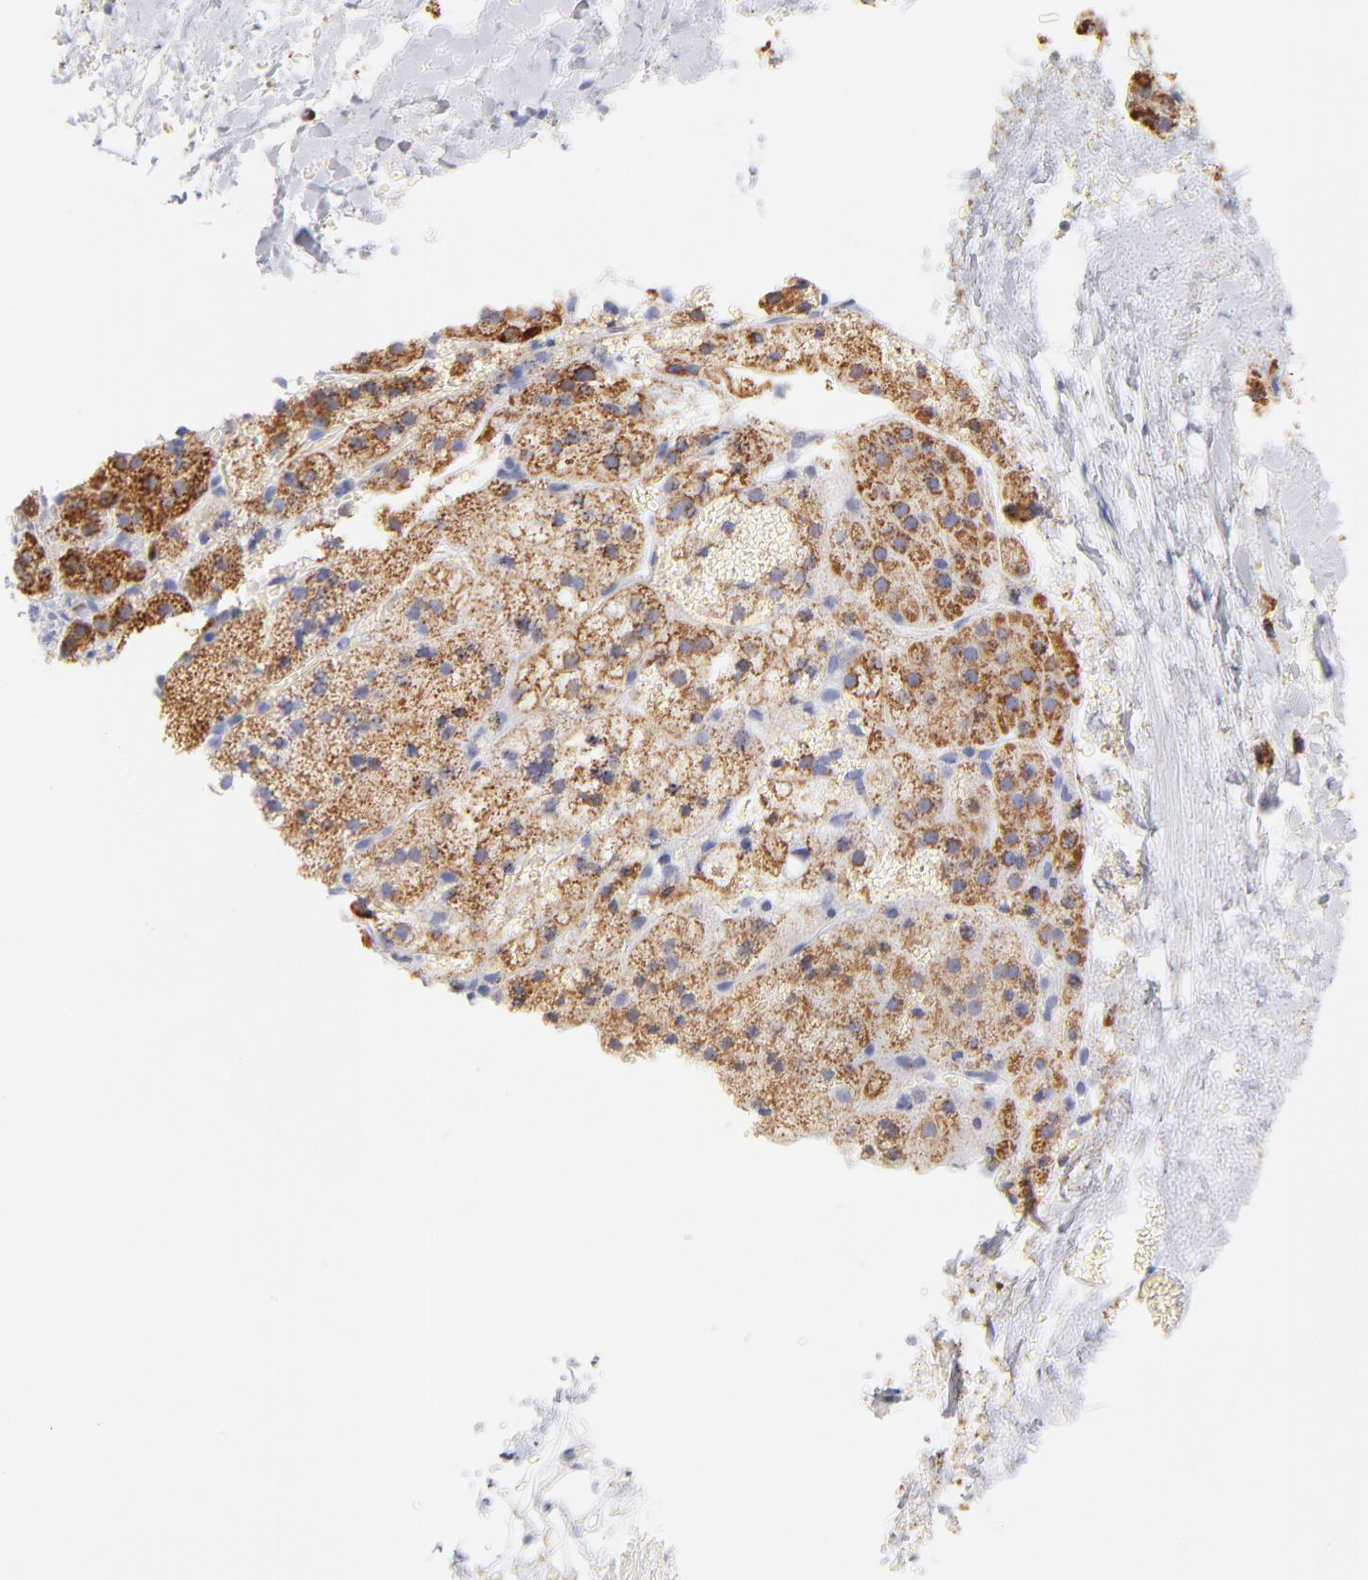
{"staining": {"intensity": "moderate", "quantity": ">75%", "location": "cytoplasmic/membranous"}, "tissue": "adrenal gland", "cell_type": "Glandular cells", "image_type": "normal", "snomed": [{"axis": "morphology", "description": "Normal tissue, NOS"}, {"axis": "topography", "description": "Adrenal gland"}], "caption": "A photomicrograph of human adrenal gland stained for a protein exhibits moderate cytoplasmic/membranous brown staining in glandular cells. Nuclei are stained in blue.", "gene": "AIFM1", "patient": {"sex": "female", "age": 44}}